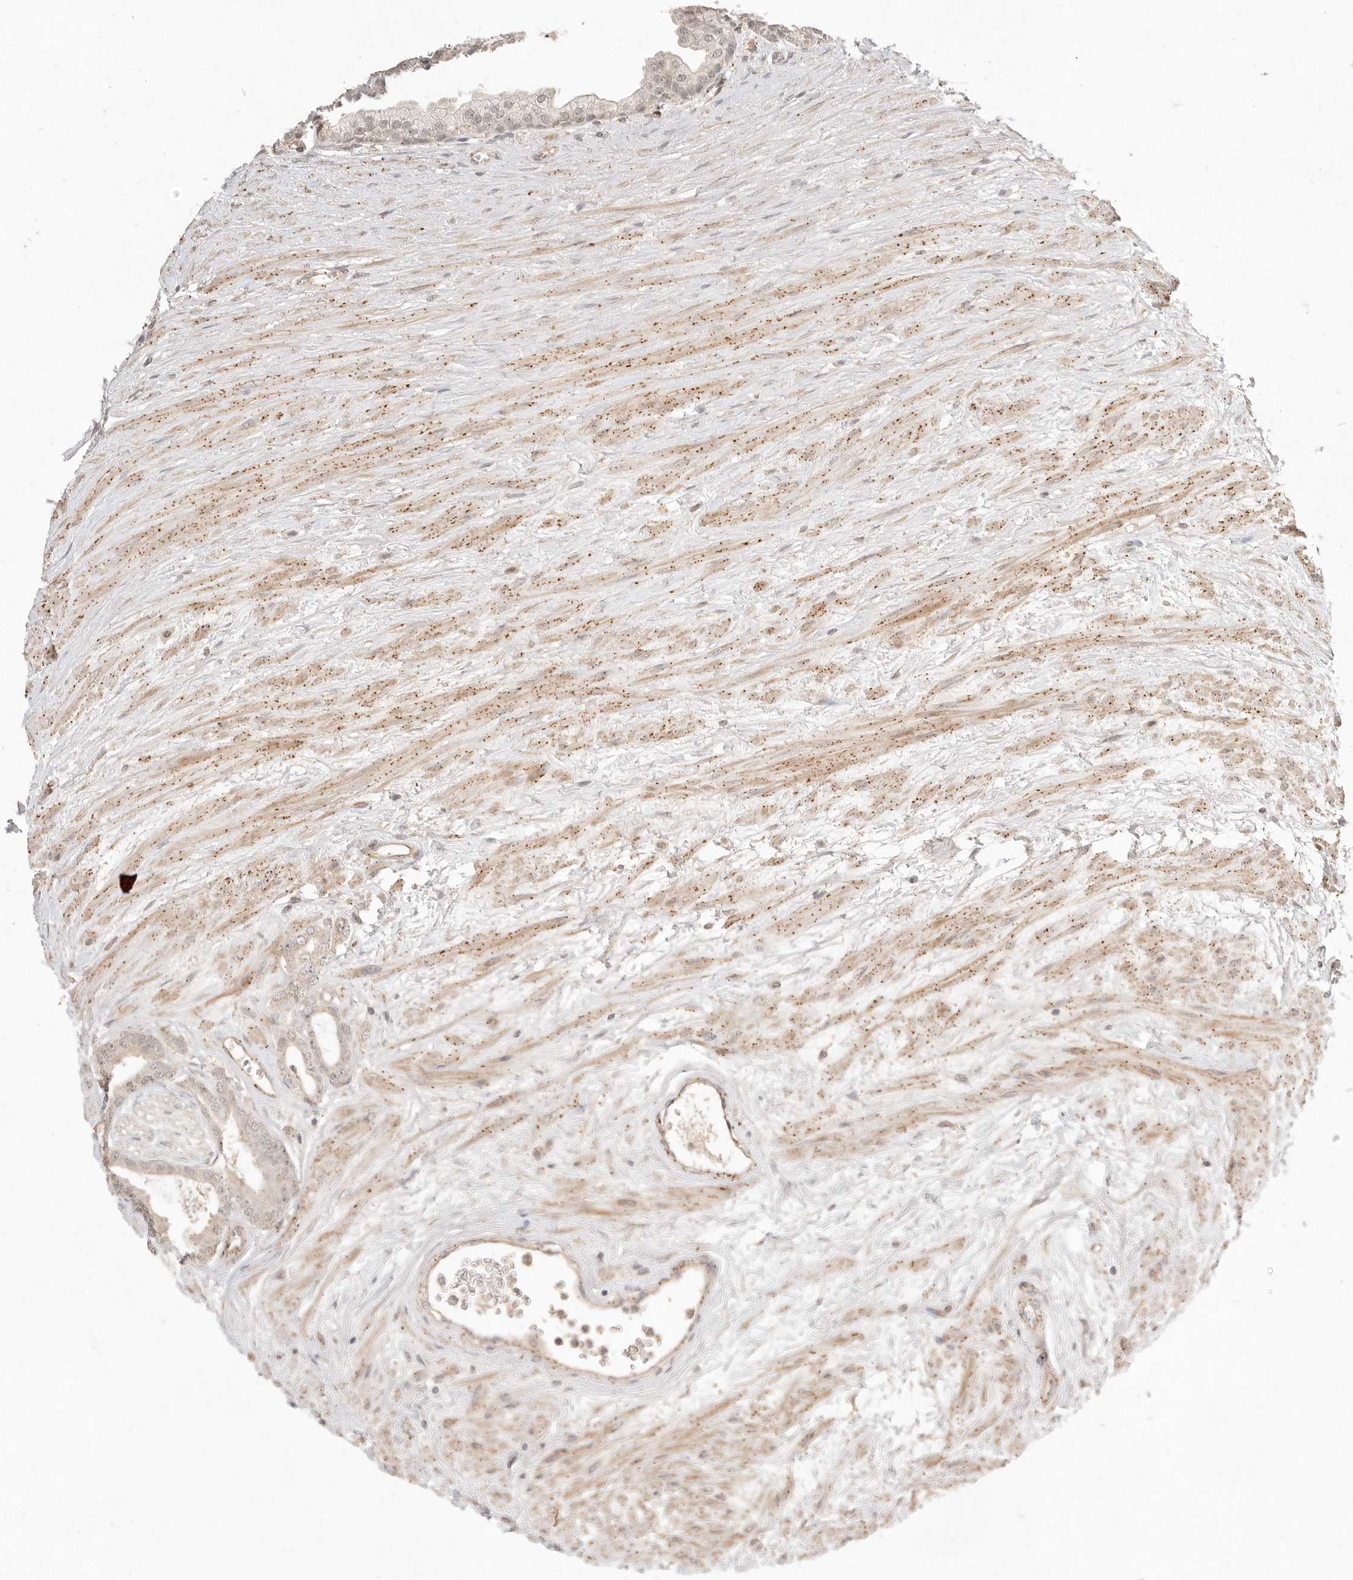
{"staining": {"intensity": "weak", "quantity": ">75%", "location": "nuclear"}, "tissue": "prostate cancer", "cell_type": "Tumor cells", "image_type": "cancer", "snomed": [{"axis": "morphology", "description": "Adenocarcinoma, Low grade"}, {"axis": "topography", "description": "Prostate"}], "caption": "Immunohistochemistry of low-grade adenocarcinoma (prostate) shows low levels of weak nuclear staining in about >75% of tumor cells.", "gene": "MEP1A", "patient": {"sex": "male", "age": 60}}